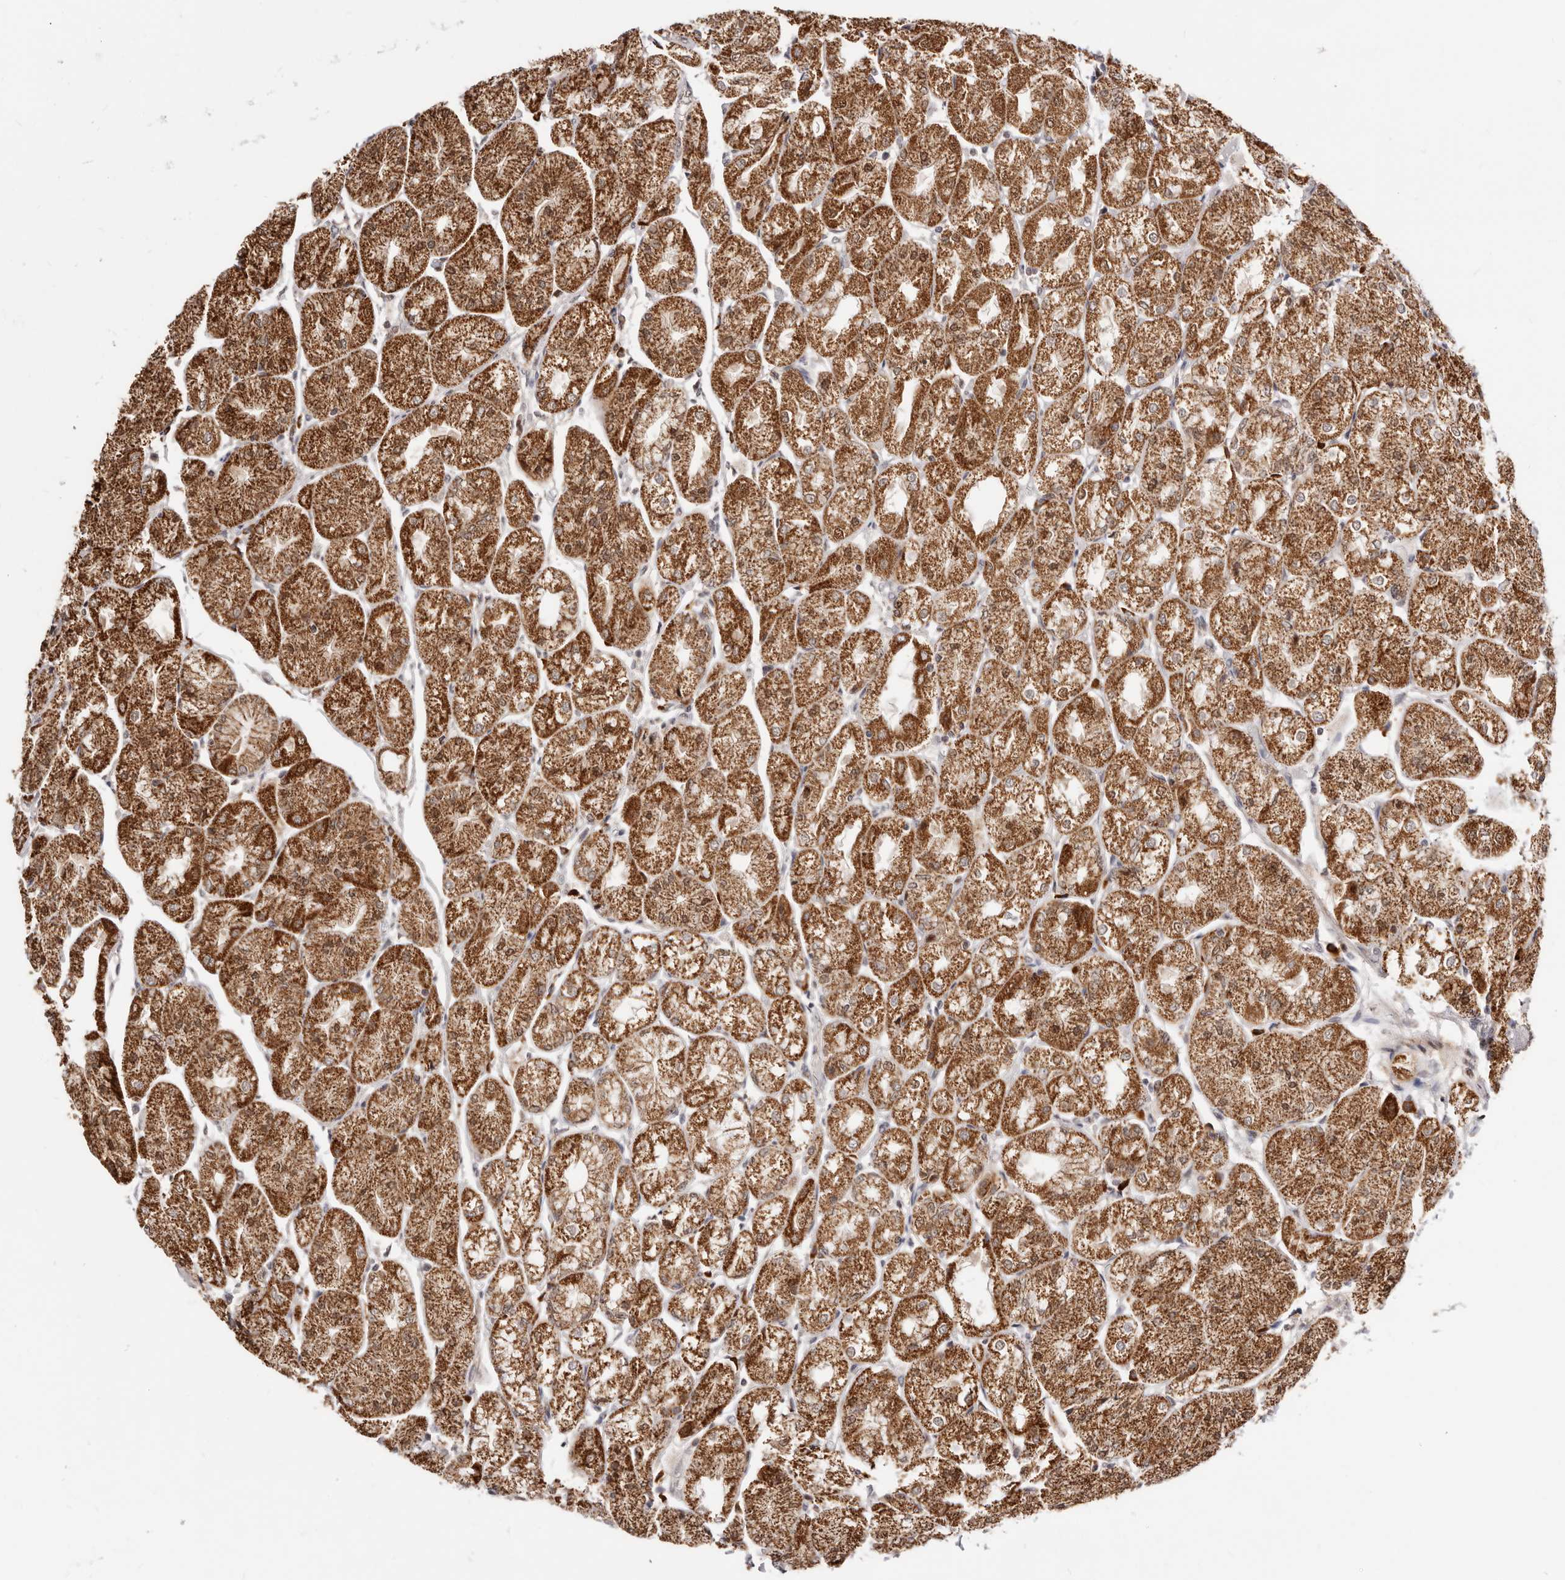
{"staining": {"intensity": "strong", "quantity": ">75%", "location": "cytoplasmic/membranous,nuclear"}, "tissue": "stomach", "cell_type": "Glandular cells", "image_type": "normal", "snomed": [{"axis": "morphology", "description": "Normal tissue, NOS"}, {"axis": "topography", "description": "Stomach, upper"}], "caption": "This is a micrograph of immunohistochemistry staining of normal stomach, which shows strong staining in the cytoplasmic/membranous,nuclear of glandular cells.", "gene": "SEC14L1", "patient": {"sex": "male", "age": 72}}